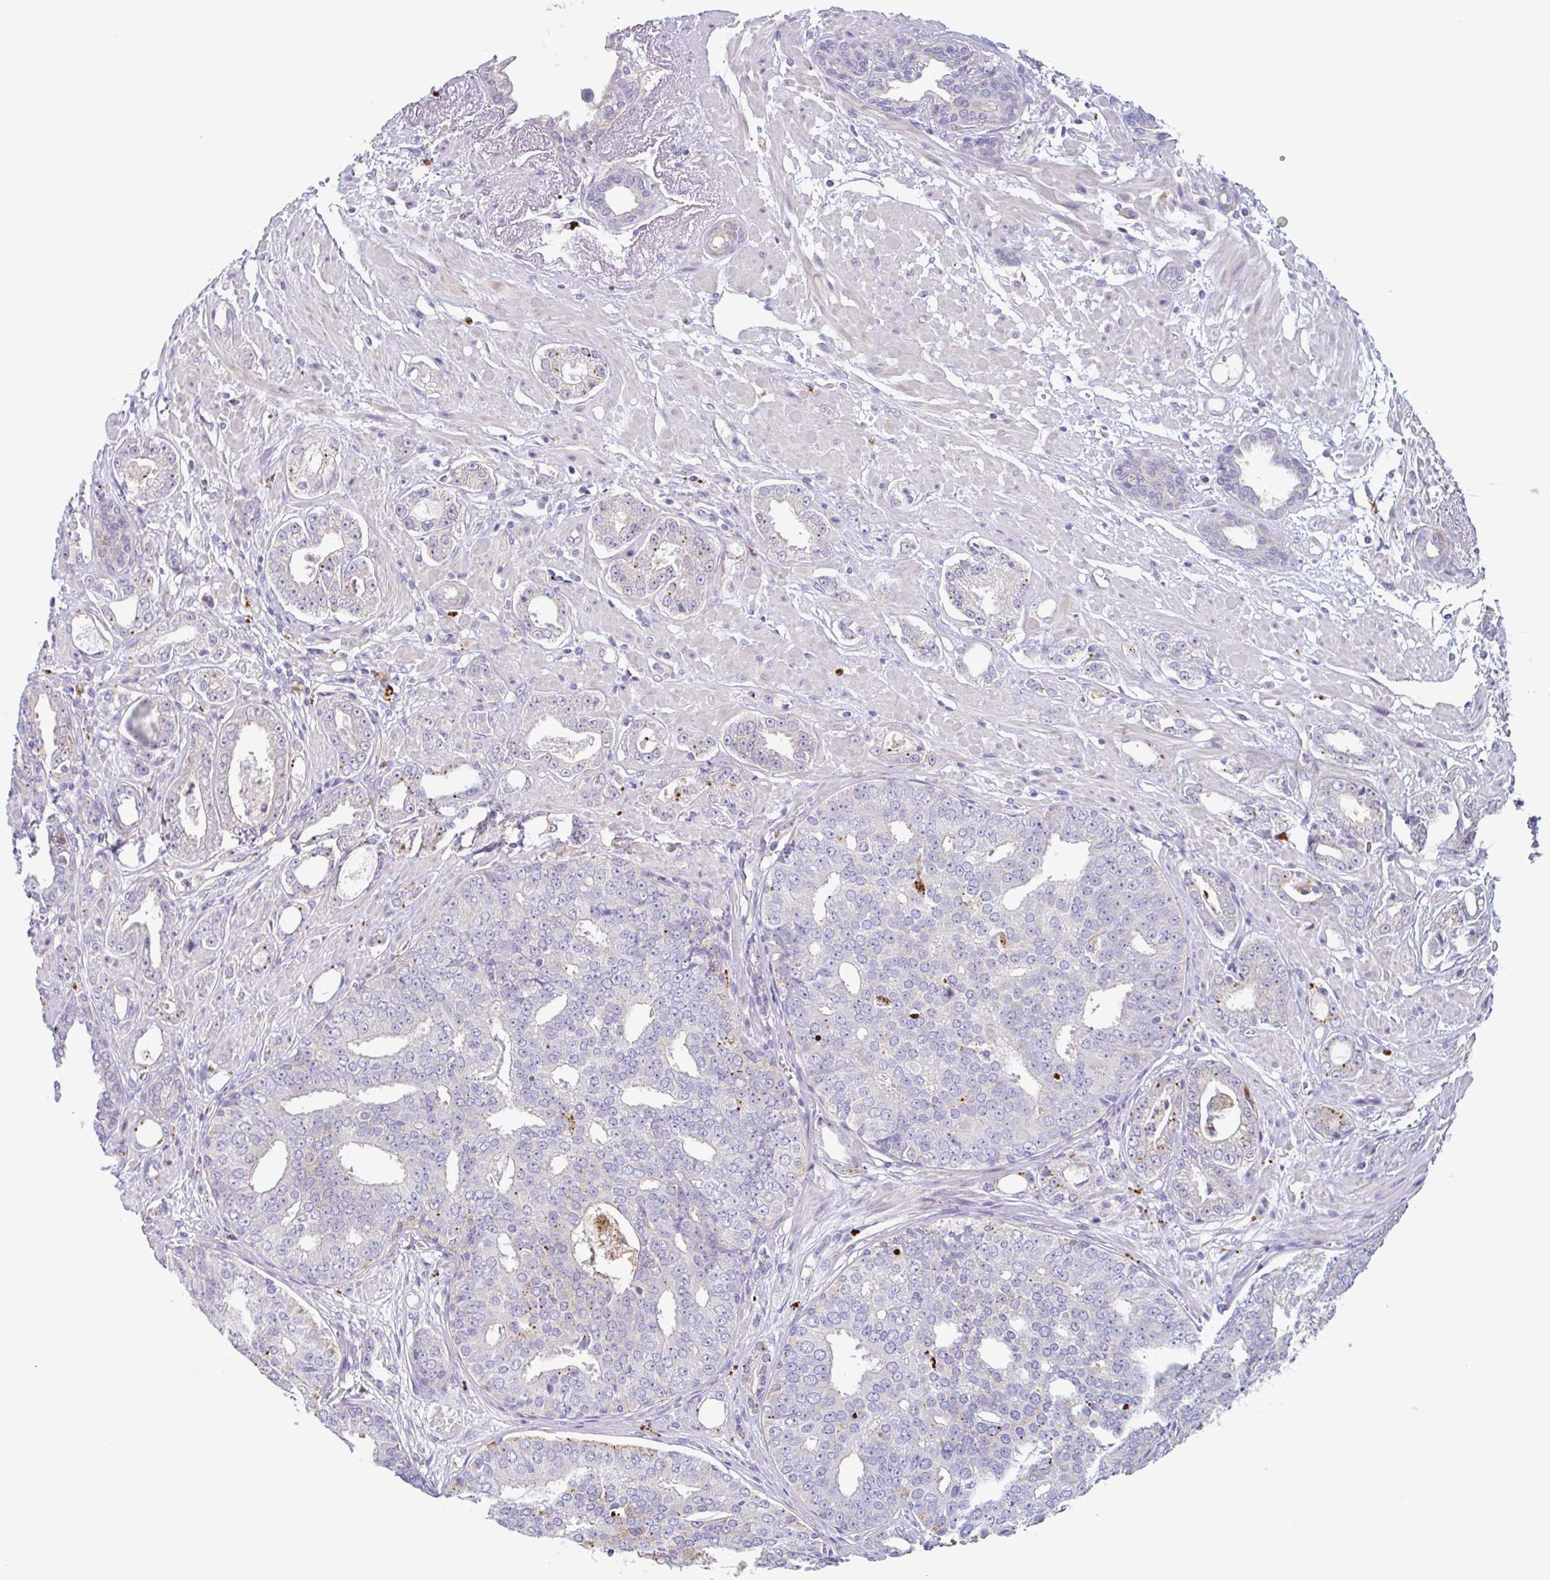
{"staining": {"intensity": "negative", "quantity": "none", "location": "none"}, "tissue": "prostate cancer", "cell_type": "Tumor cells", "image_type": "cancer", "snomed": [{"axis": "morphology", "description": "Adenocarcinoma, High grade"}, {"axis": "topography", "description": "Prostate"}], "caption": "Tumor cells are negative for brown protein staining in high-grade adenocarcinoma (prostate).", "gene": "LENG9", "patient": {"sex": "male", "age": 71}}